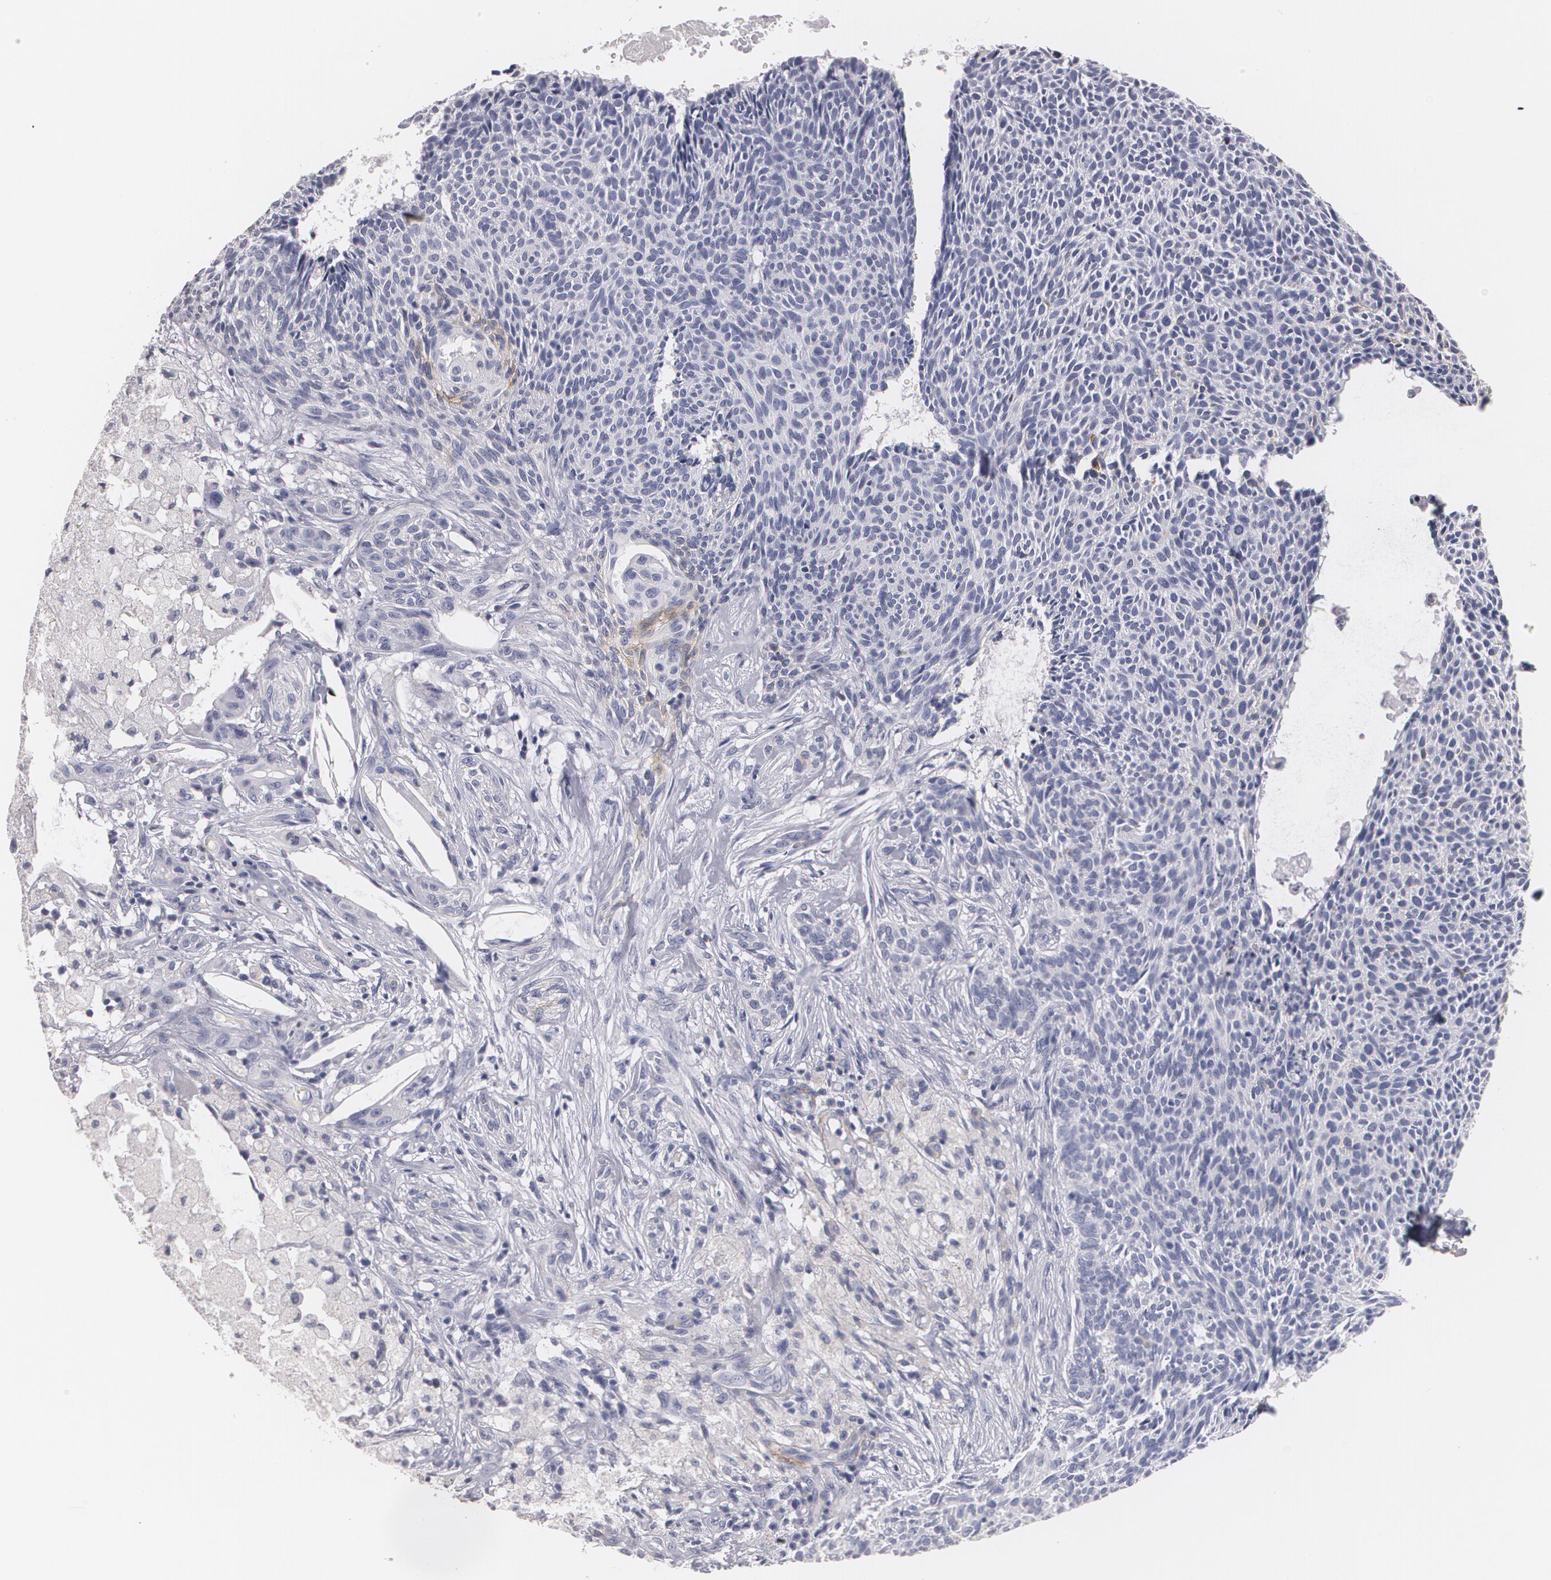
{"staining": {"intensity": "negative", "quantity": "none", "location": "none"}, "tissue": "skin cancer", "cell_type": "Tumor cells", "image_type": "cancer", "snomed": [{"axis": "morphology", "description": "Basal cell carcinoma"}, {"axis": "topography", "description": "Skin"}], "caption": "Skin cancer (basal cell carcinoma) stained for a protein using immunohistochemistry (IHC) displays no staining tumor cells.", "gene": "NGFR", "patient": {"sex": "male", "age": 84}}